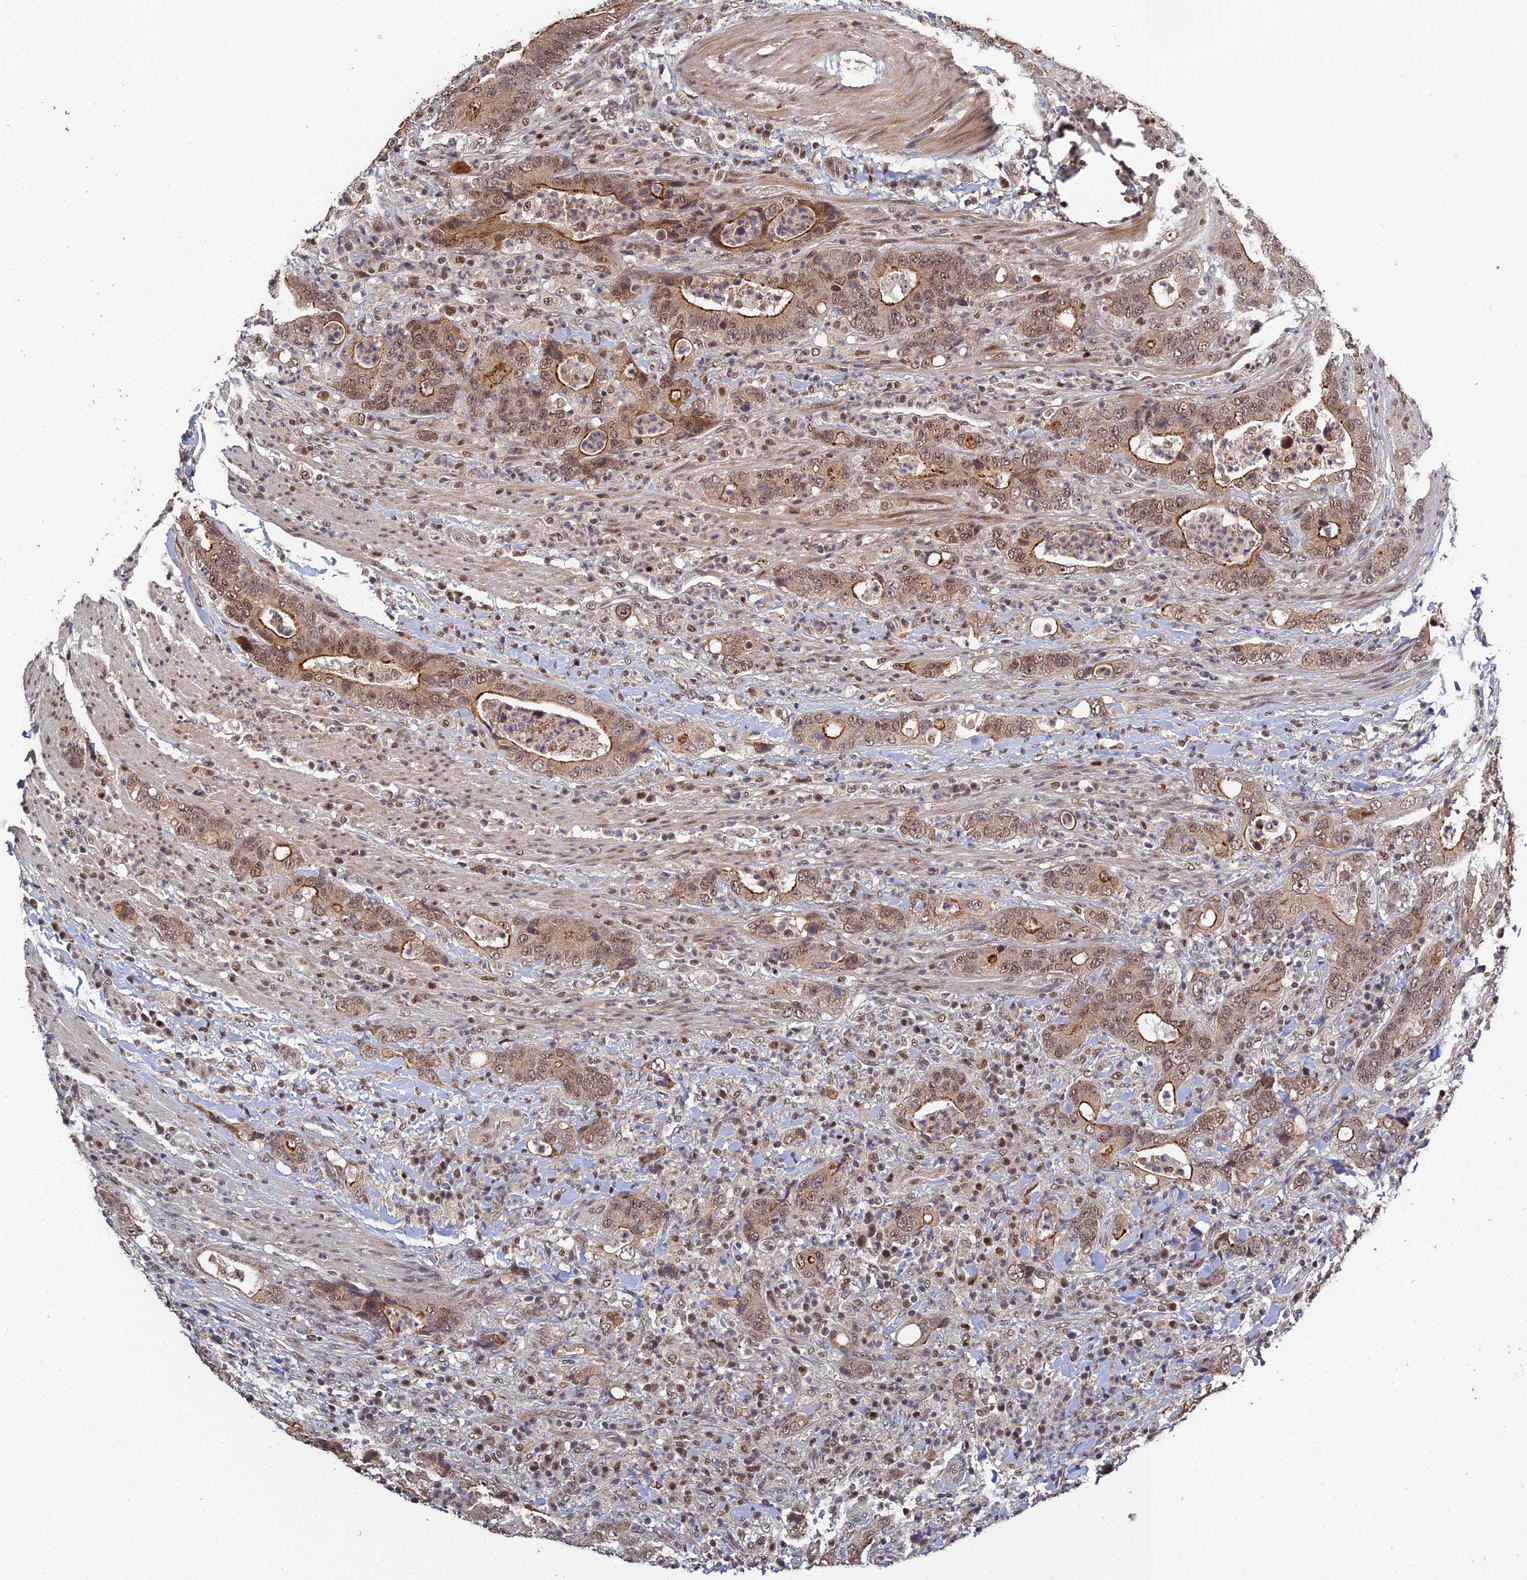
{"staining": {"intensity": "moderate", "quantity": ">75%", "location": "cytoplasmic/membranous,nuclear"}, "tissue": "colorectal cancer", "cell_type": "Tumor cells", "image_type": "cancer", "snomed": [{"axis": "morphology", "description": "Adenocarcinoma, NOS"}, {"axis": "topography", "description": "Colon"}], "caption": "Protein staining of colorectal adenocarcinoma tissue demonstrates moderate cytoplasmic/membranous and nuclear staining in about >75% of tumor cells.", "gene": "ERCC5", "patient": {"sex": "female", "age": 75}}